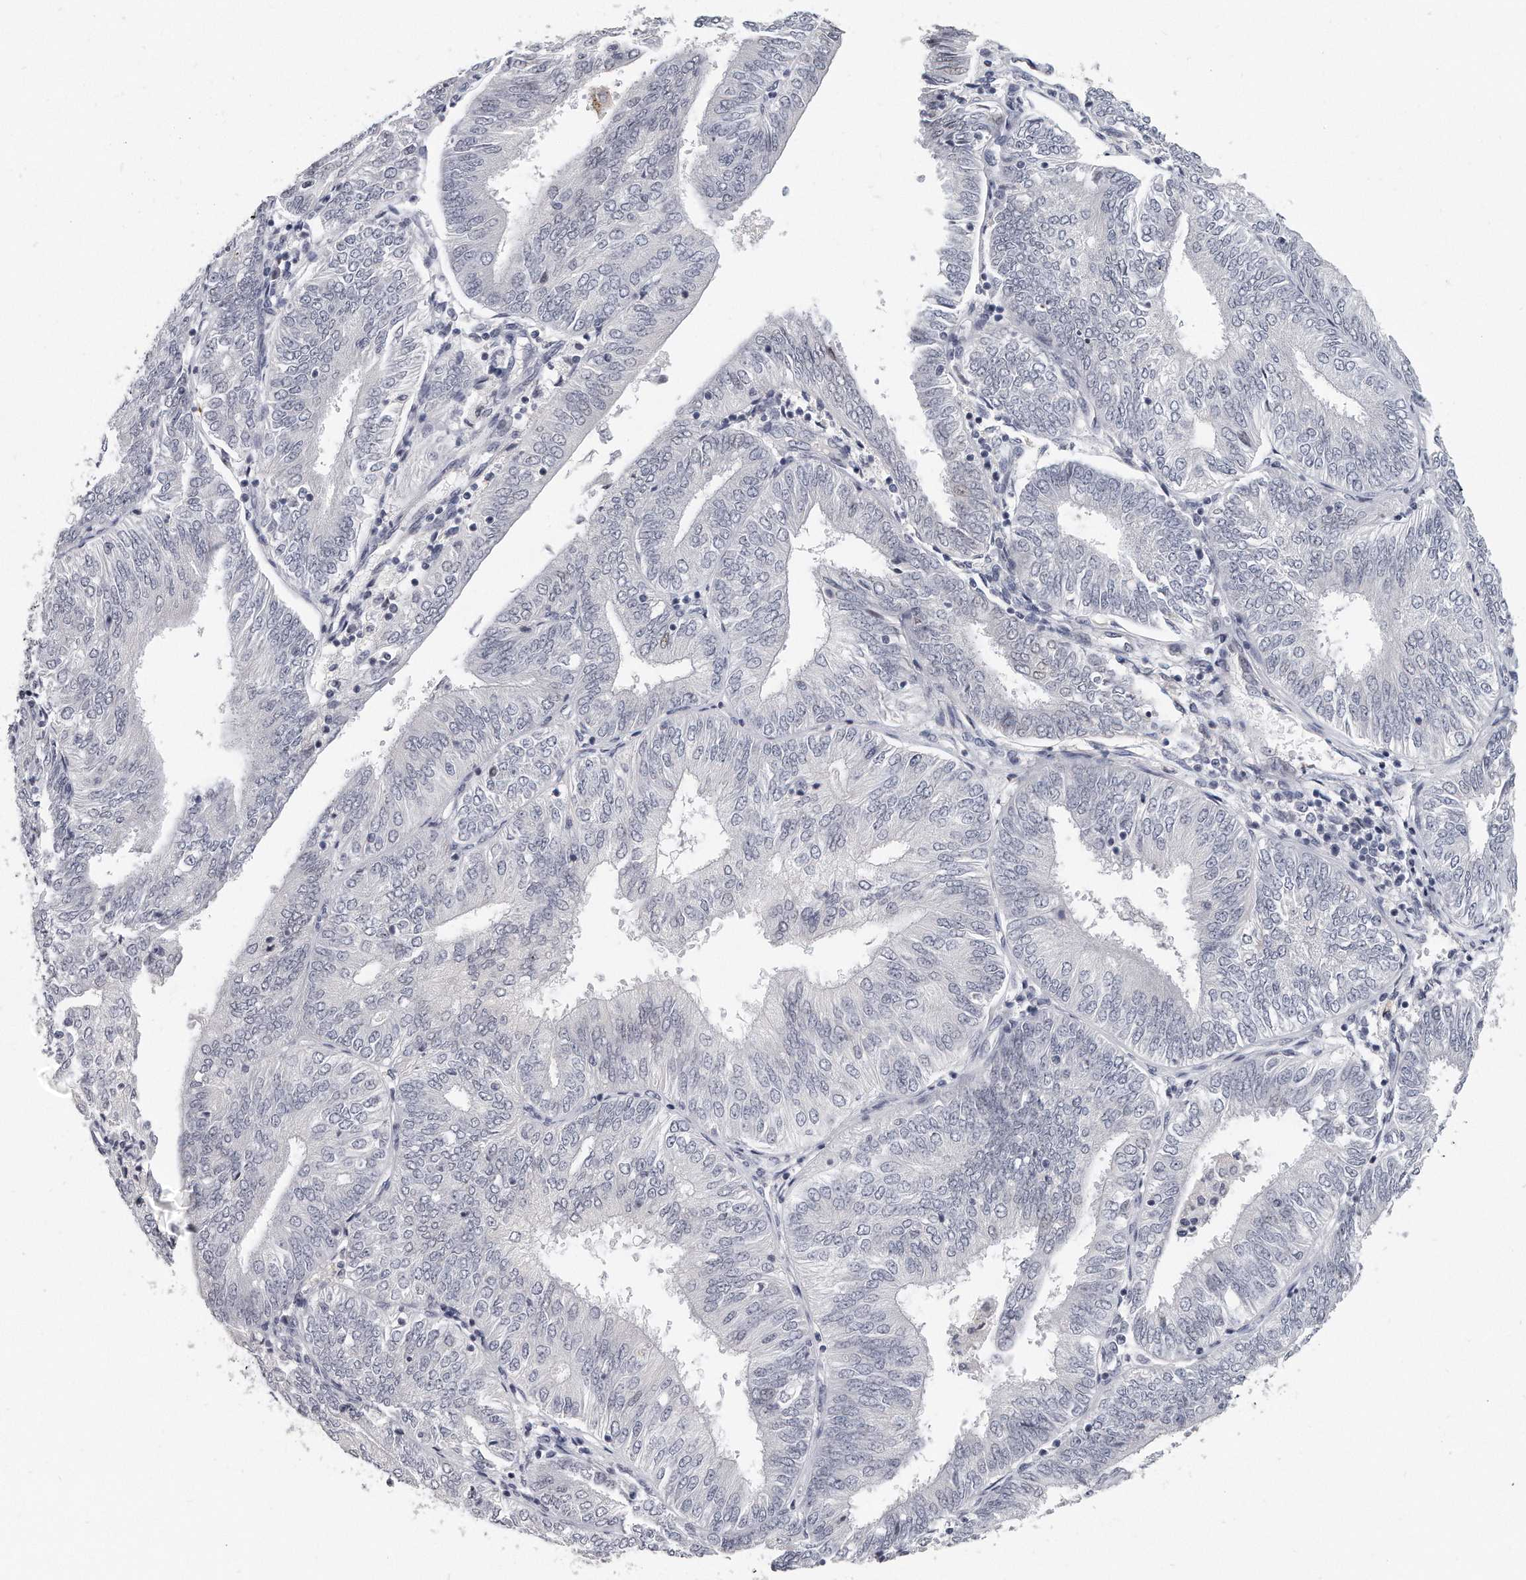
{"staining": {"intensity": "negative", "quantity": "none", "location": "none"}, "tissue": "endometrial cancer", "cell_type": "Tumor cells", "image_type": "cancer", "snomed": [{"axis": "morphology", "description": "Adenocarcinoma, NOS"}, {"axis": "topography", "description": "Endometrium"}], "caption": "Tumor cells are negative for protein expression in human adenocarcinoma (endometrial).", "gene": "TFCP2L1", "patient": {"sex": "female", "age": 58}}